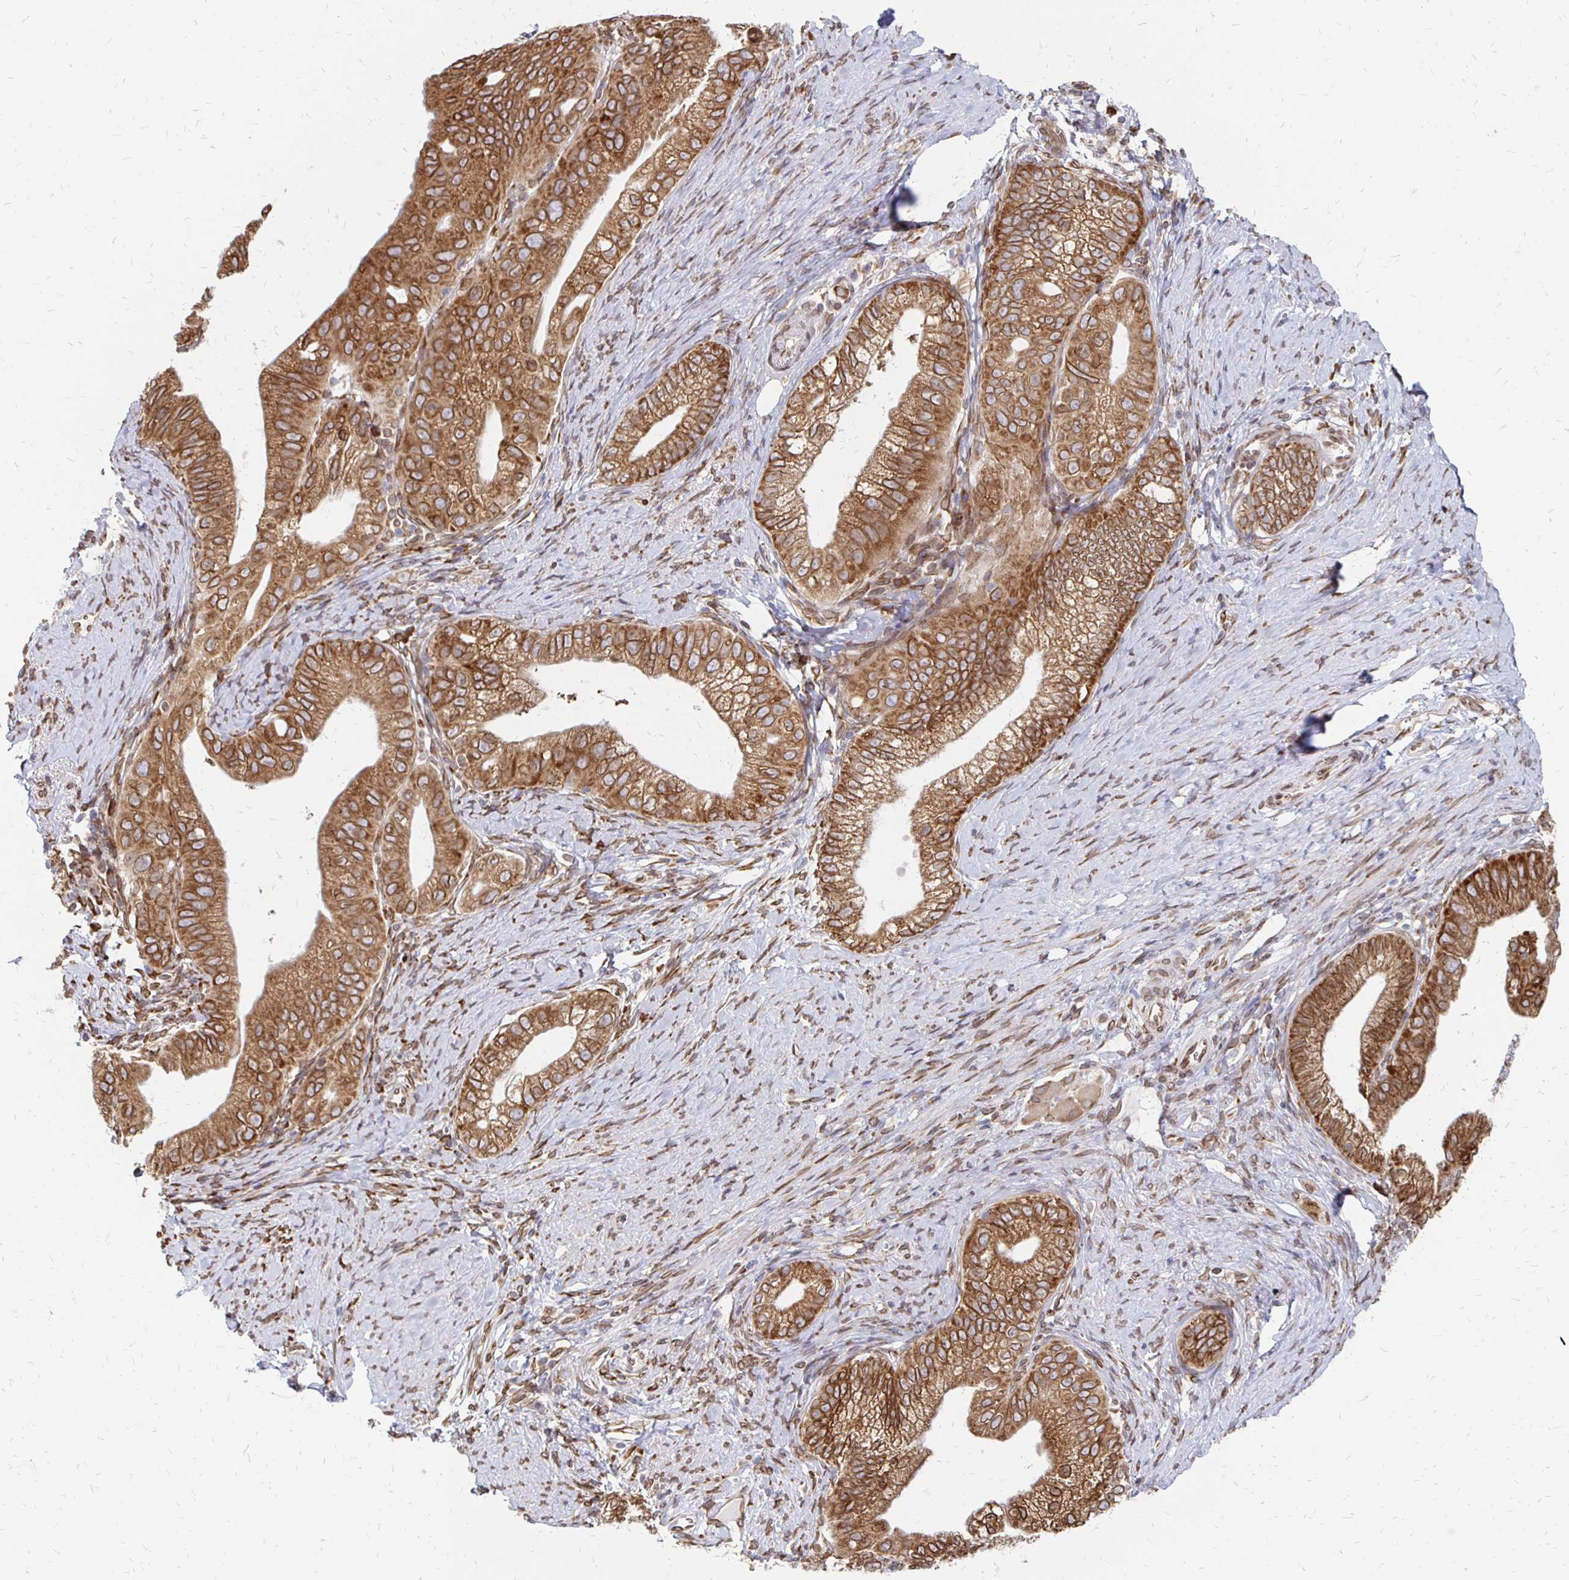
{"staining": {"intensity": "strong", "quantity": ">75%", "location": "cytoplasmic/membranous,nuclear"}, "tissue": "pancreatic cancer", "cell_type": "Tumor cells", "image_type": "cancer", "snomed": [{"axis": "morphology", "description": "Adenocarcinoma, NOS"}, {"axis": "topography", "description": "Pancreas"}], "caption": "Pancreatic cancer stained with DAB (3,3'-diaminobenzidine) IHC exhibits high levels of strong cytoplasmic/membranous and nuclear positivity in about >75% of tumor cells.", "gene": "PELI3", "patient": {"sex": "male", "age": 70}}